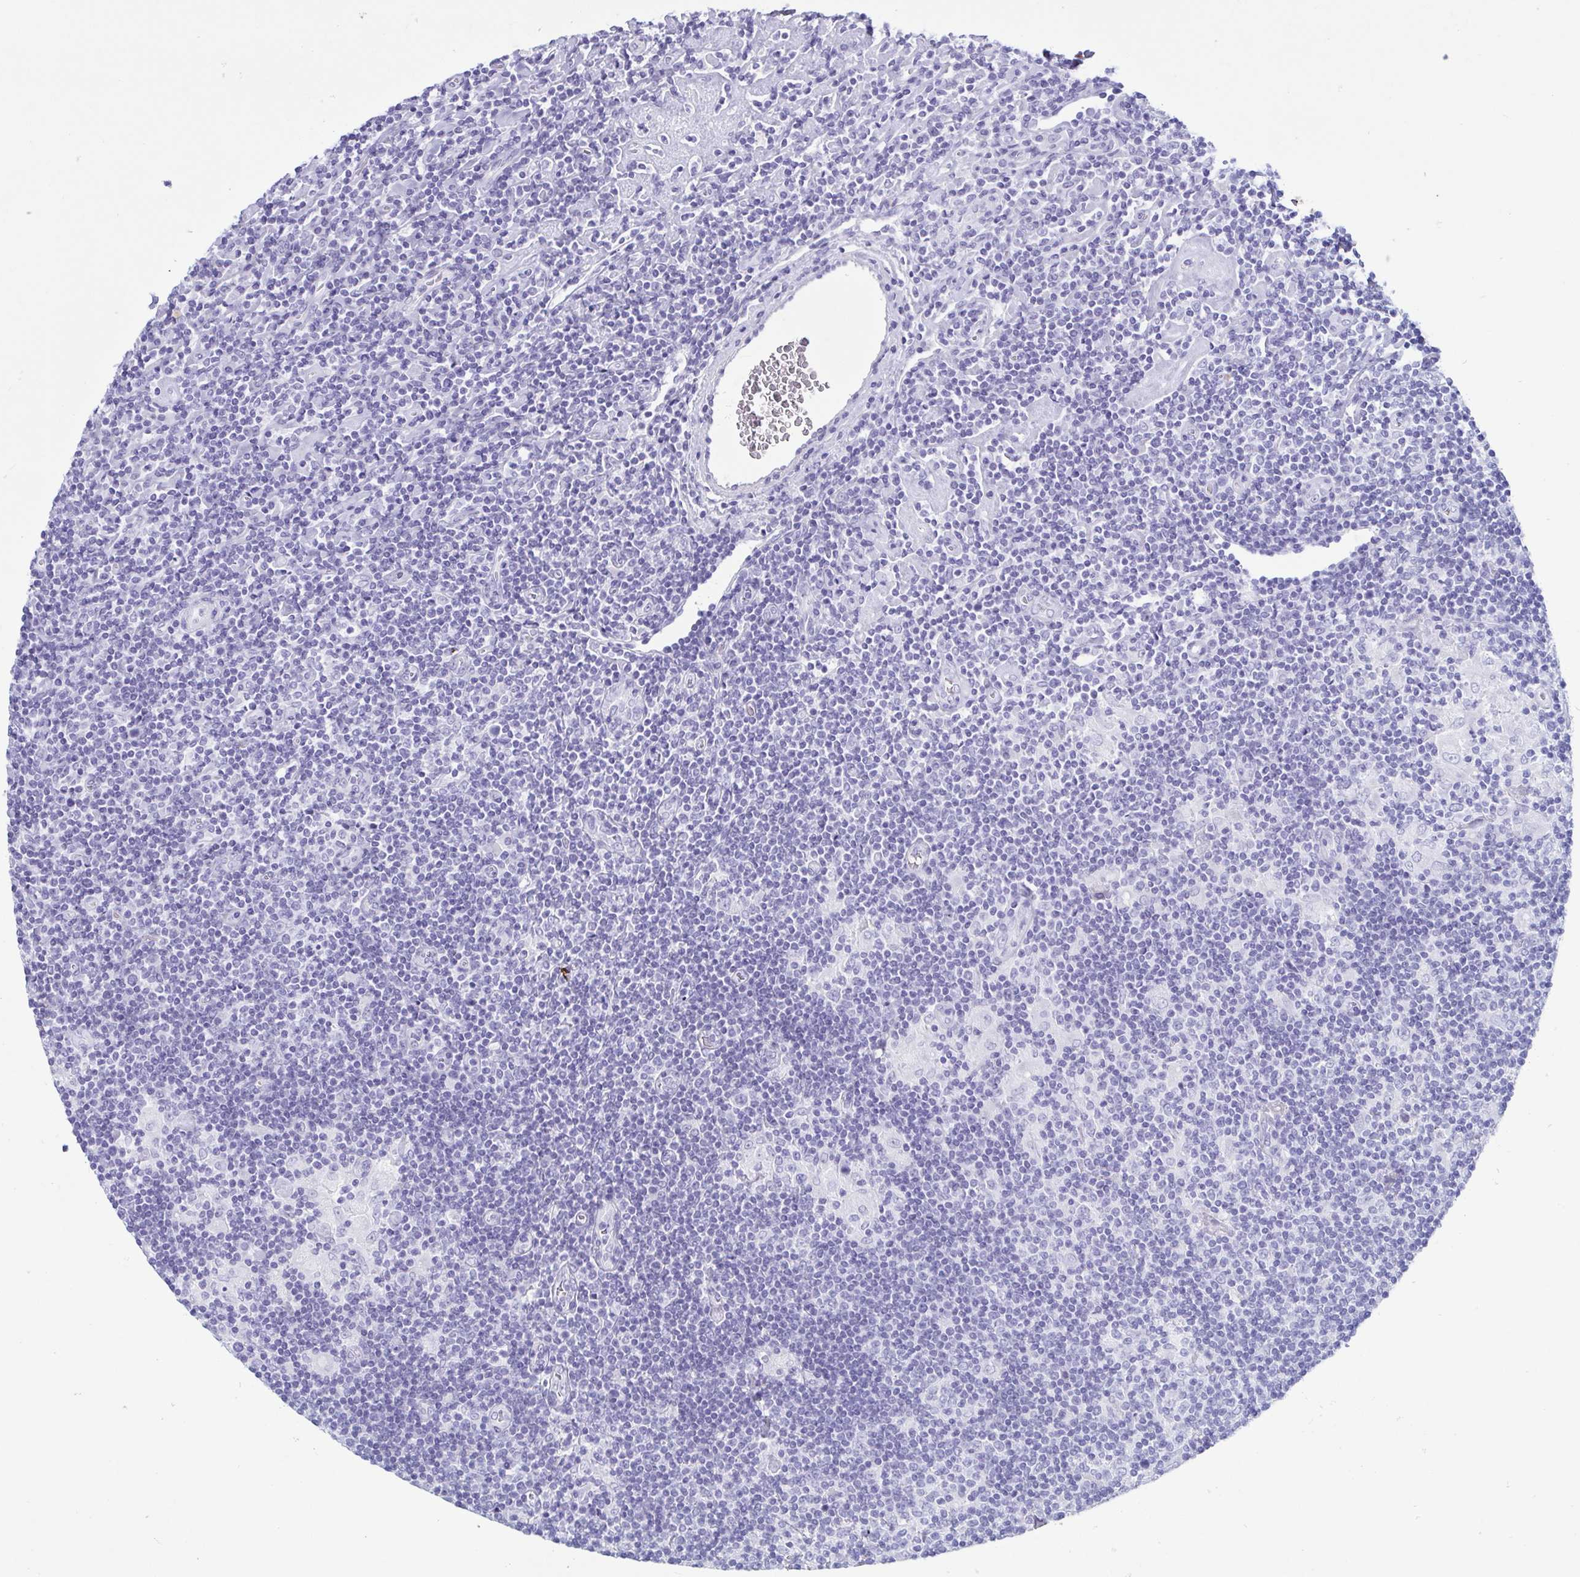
{"staining": {"intensity": "negative", "quantity": "none", "location": "none"}, "tissue": "lymphoma", "cell_type": "Tumor cells", "image_type": "cancer", "snomed": [{"axis": "morphology", "description": "Hodgkin's disease, NOS"}, {"axis": "topography", "description": "Lymph node"}], "caption": "A photomicrograph of human lymphoma is negative for staining in tumor cells. Brightfield microscopy of IHC stained with DAB (brown) and hematoxylin (blue), captured at high magnification.", "gene": "LTF", "patient": {"sex": "male", "age": 40}}